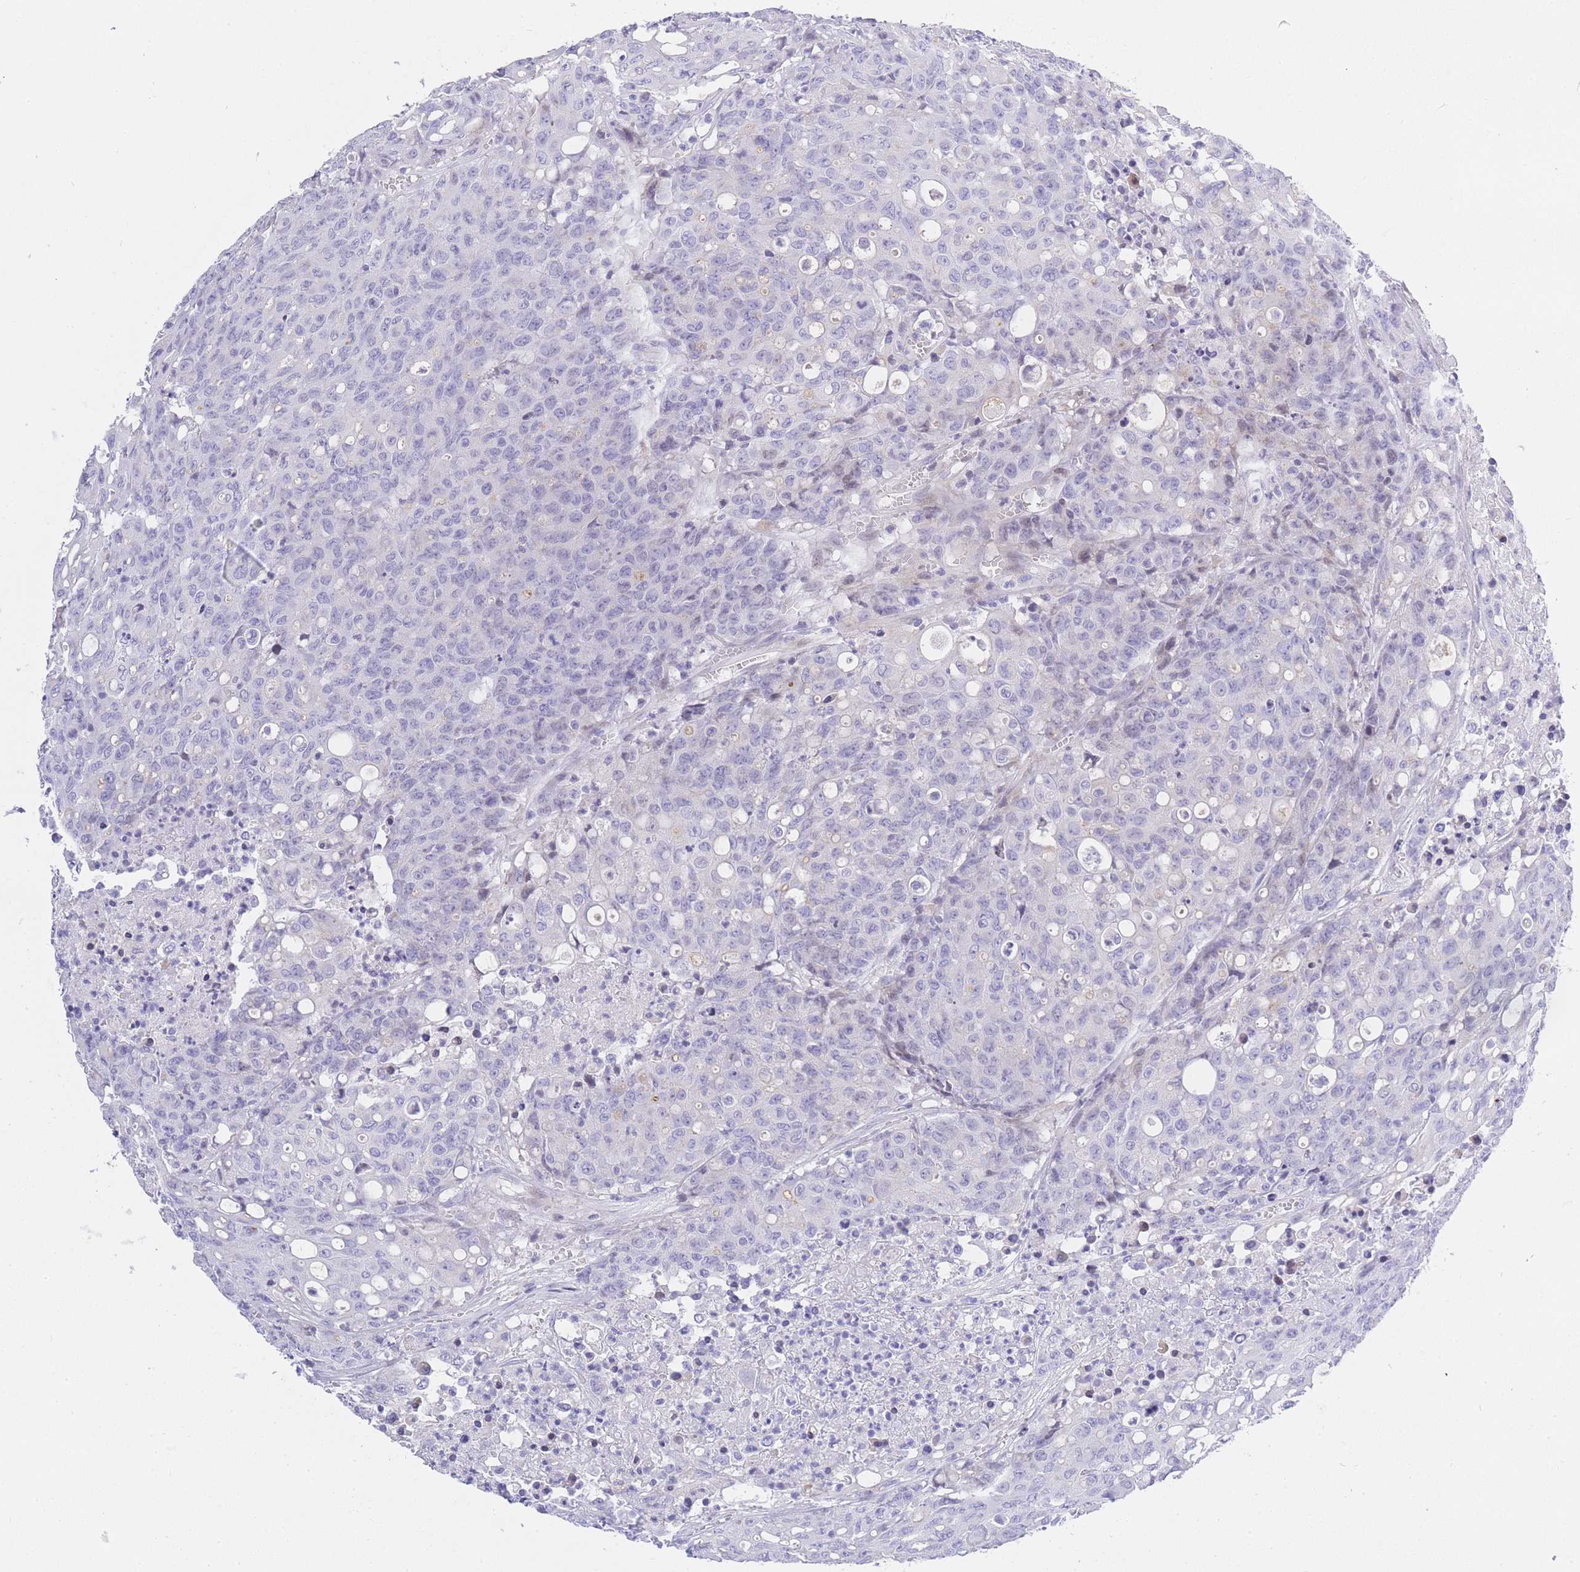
{"staining": {"intensity": "negative", "quantity": "none", "location": "none"}, "tissue": "colorectal cancer", "cell_type": "Tumor cells", "image_type": "cancer", "snomed": [{"axis": "morphology", "description": "Adenocarcinoma, NOS"}, {"axis": "topography", "description": "Colon"}], "caption": "High magnification brightfield microscopy of adenocarcinoma (colorectal) stained with DAB (3,3'-diaminobenzidine) (brown) and counterstained with hematoxylin (blue): tumor cells show no significant expression. The staining is performed using DAB (3,3'-diaminobenzidine) brown chromogen with nuclei counter-stained in using hematoxylin.", "gene": "TIFAB", "patient": {"sex": "male", "age": 51}}